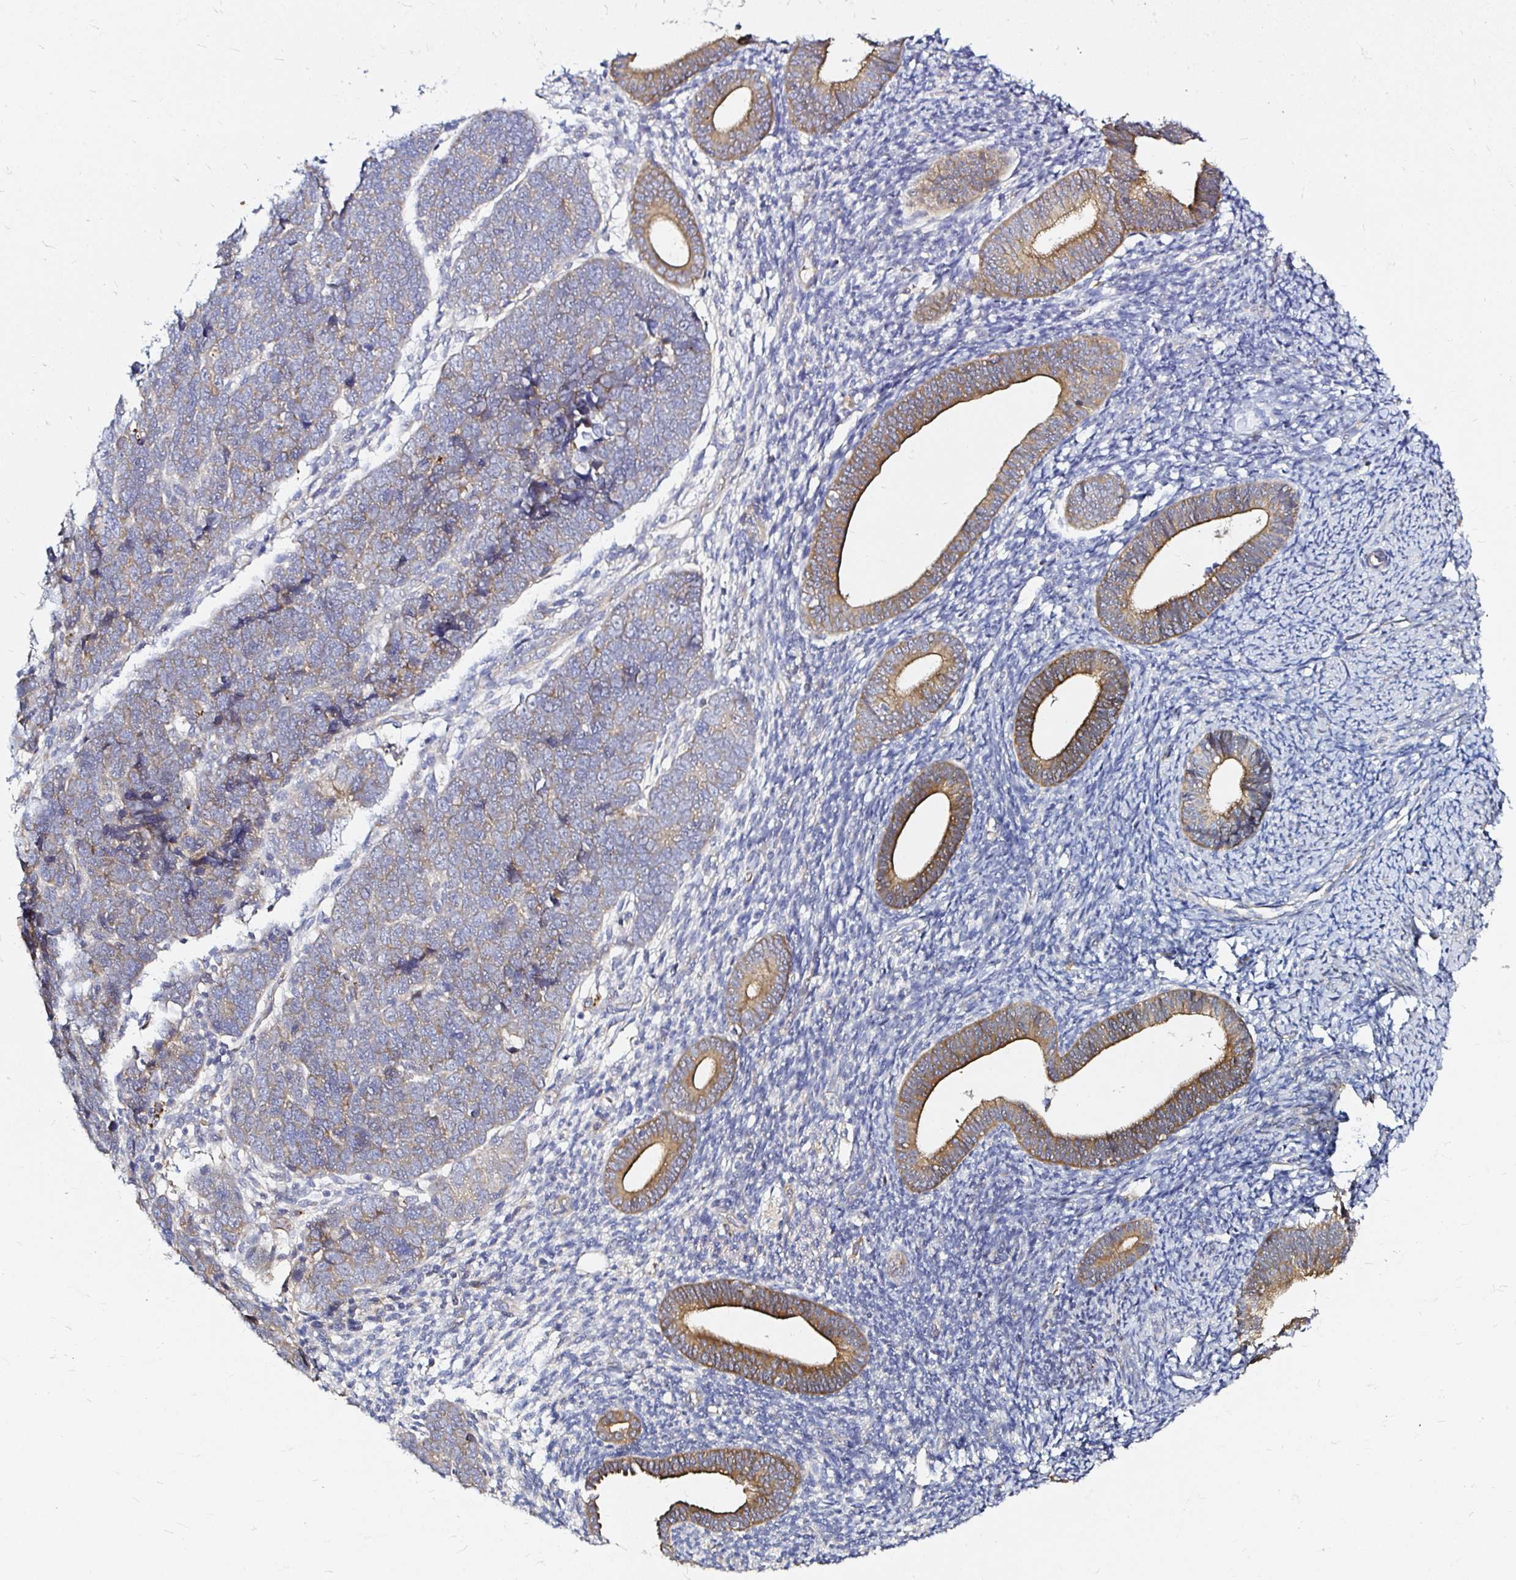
{"staining": {"intensity": "weak", "quantity": "25%-75%", "location": "cytoplasmic/membranous"}, "tissue": "endometrial cancer", "cell_type": "Tumor cells", "image_type": "cancer", "snomed": [{"axis": "morphology", "description": "Adenocarcinoma, NOS"}, {"axis": "topography", "description": "Endometrium"}], "caption": "Tumor cells exhibit weak cytoplasmic/membranous staining in about 25%-75% of cells in endometrial cancer.", "gene": "ARHGEF37", "patient": {"sex": "female", "age": 82}}